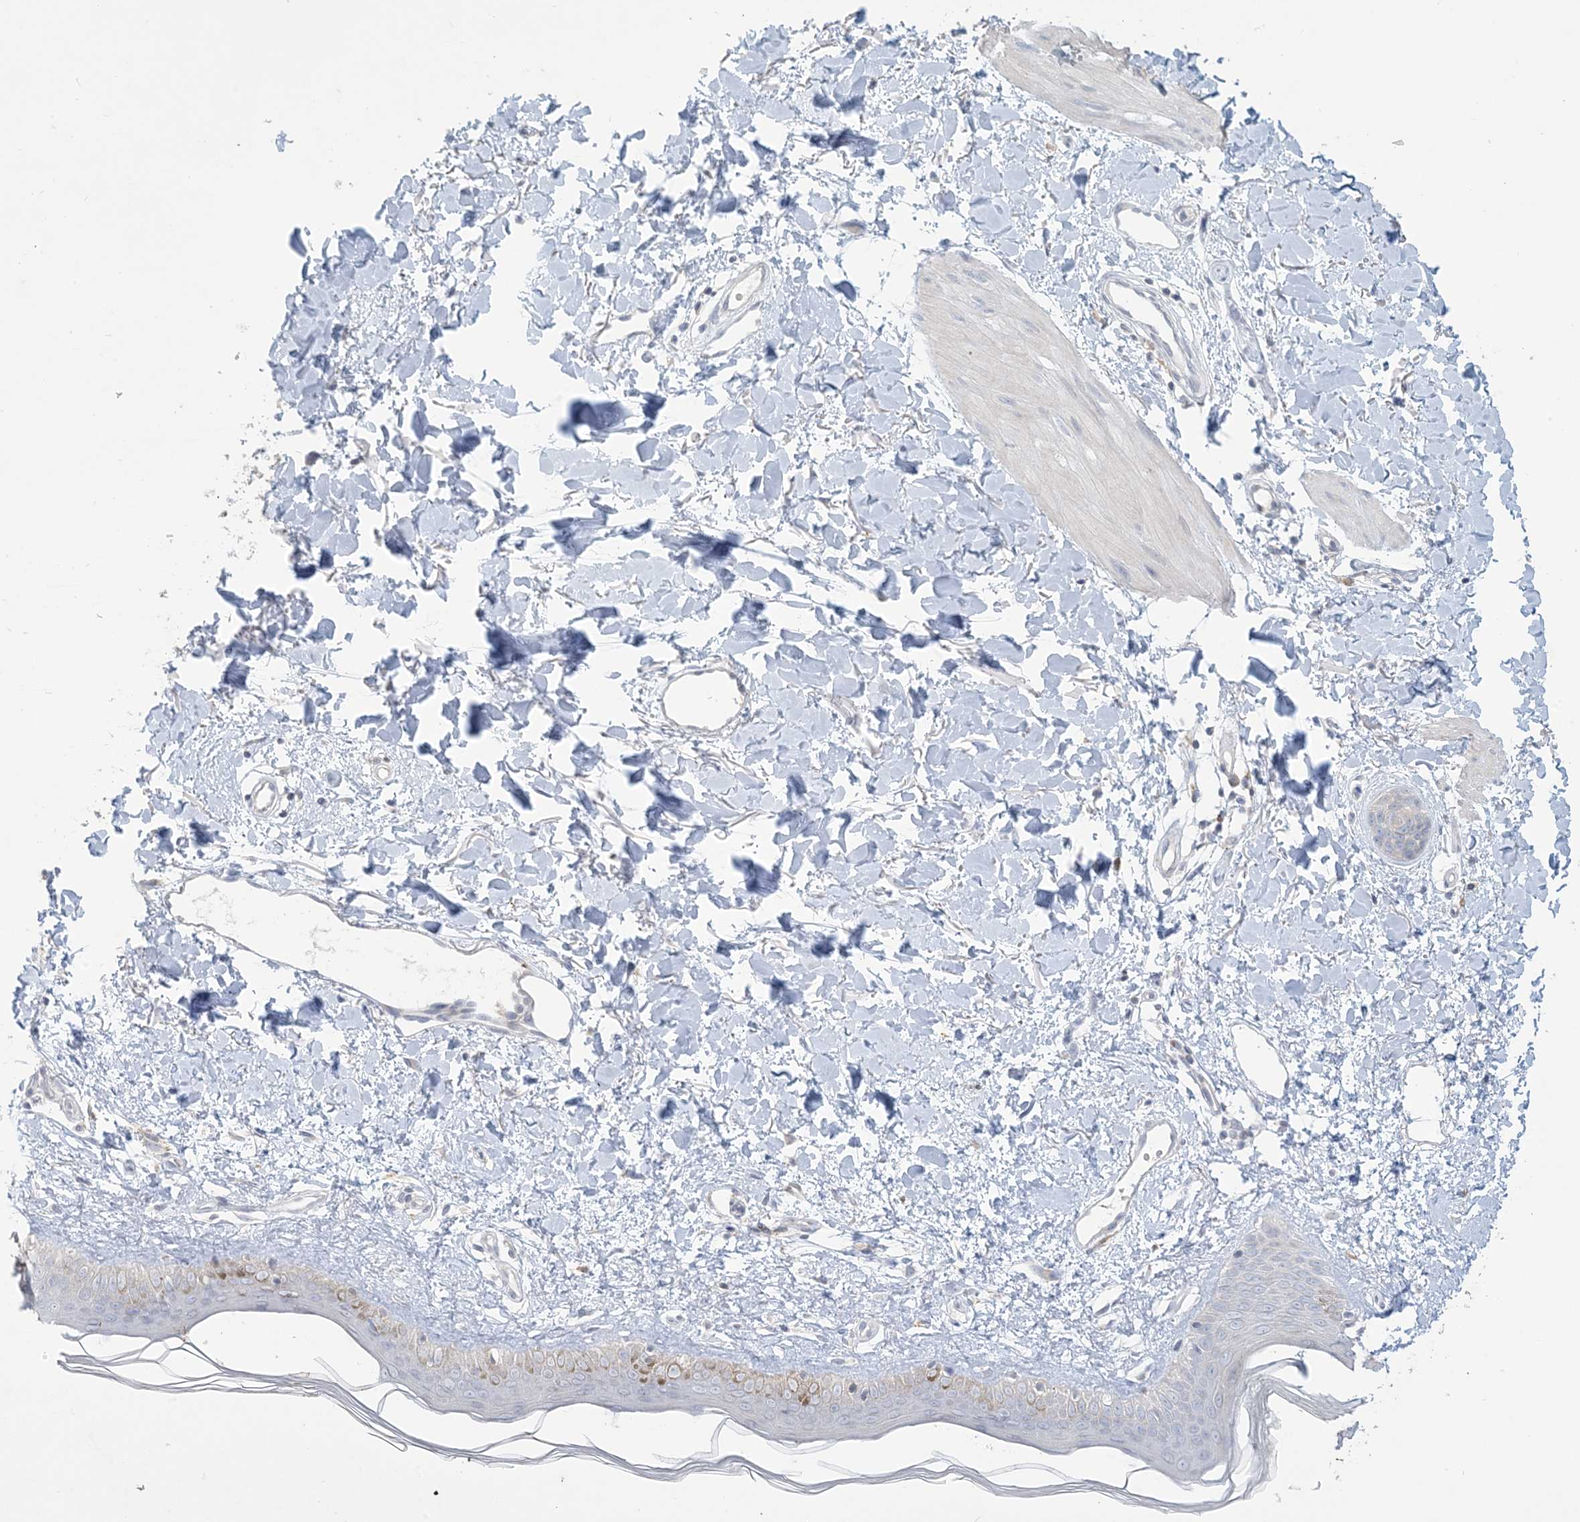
{"staining": {"intensity": "negative", "quantity": "none", "location": "none"}, "tissue": "skin", "cell_type": "Fibroblasts", "image_type": "normal", "snomed": [{"axis": "morphology", "description": "Normal tissue, NOS"}, {"axis": "topography", "description": "Skin"}], "caption": "Fibroblasts are negative for brown protein staining in unremarkable skin. The staining is performed using DAB brown chromogen with nuclei counter-stained in using hematoxylin.", "gene": "KIF3A", "patient": {"sex": "female", "age": 58}}